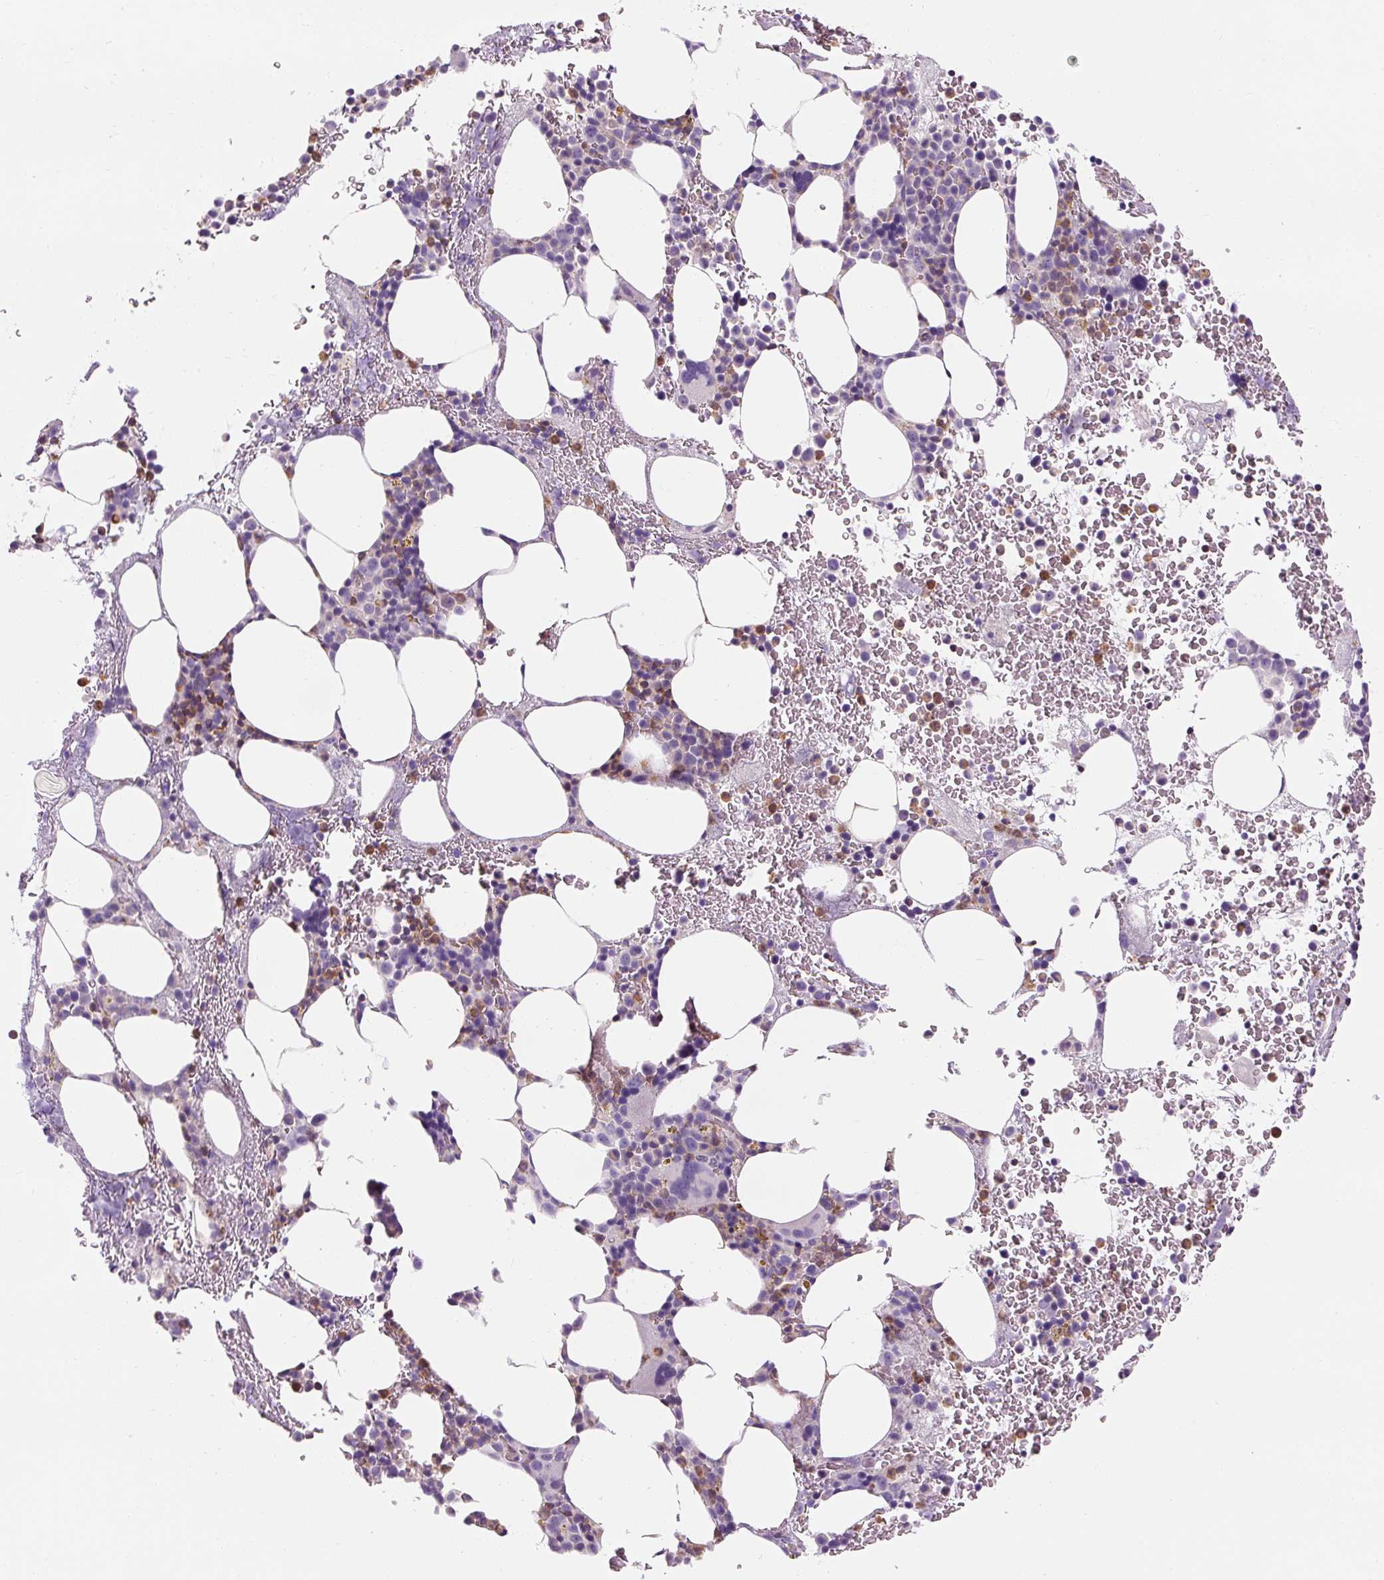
{"staining": {"intensity": "moderate", "quantity": "<25%", "location": "cytoplasmic/membranous,nuclear"}, "tissue": "bone marrow", "cell_type": "Hematopoietic cells", "image_type": "normal", "snomed": [{"axis": "morphology", "description": "Normal tissue, NOS"}, {"axis": "topography", "description": "Bone marrow"}], "caption": "Protein expression analysis of unremarkable bone marrow displays moderate cytoplasmic/membranous,nuclear positivity in about <25% of hematopoietic cells.", "gene": "TIGD2", "patient": {"sex": "male", "age": 62}}